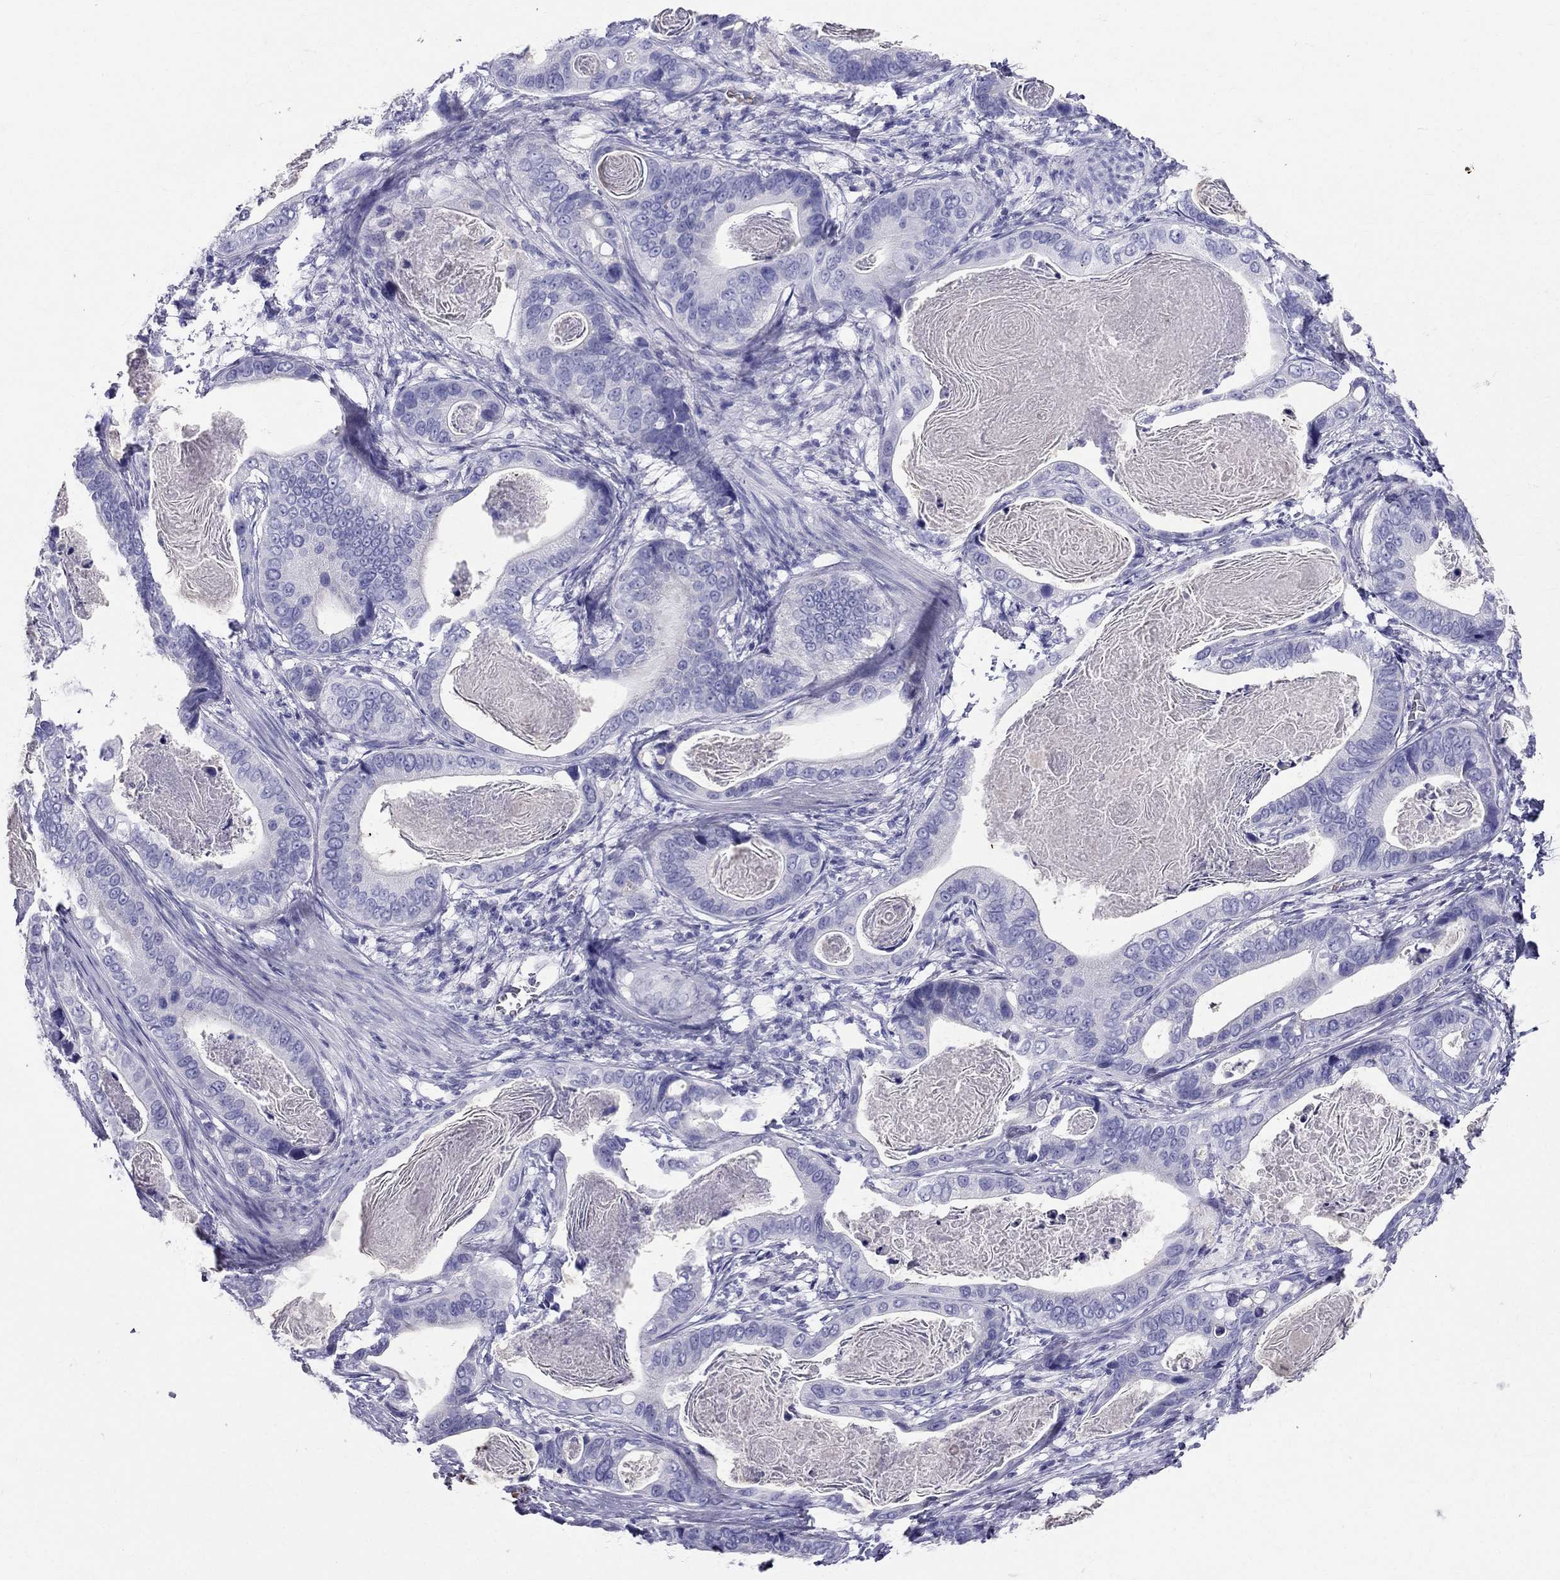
{"staining": {"intensity": "negative", "quantity": "none", "location": "none"}, "tissue": "stomach cancer", "cell_type": "Tumor cells", "image_type": "cancer", "snomed": [{"axis": "morphology", "description": "Adenocarcinoma, NOS"}, {"axis": "topography", "description": "Stomach"}], "caption": "Immunohistochemistry photomicrograph of neoplastic tissue: adenocarcinoma (stomach) stained with DAB displays no significant protein expression in tumor cells. The staining was performed using DAB (3,3'-diaminobenzidine) to visualize the protein expression in brown, while the nuclei were stained in blue with hematoxylin (Magnification: 20x).", "gene": "DNAAF6", "patient": {"sex": "male", "age": 84}}